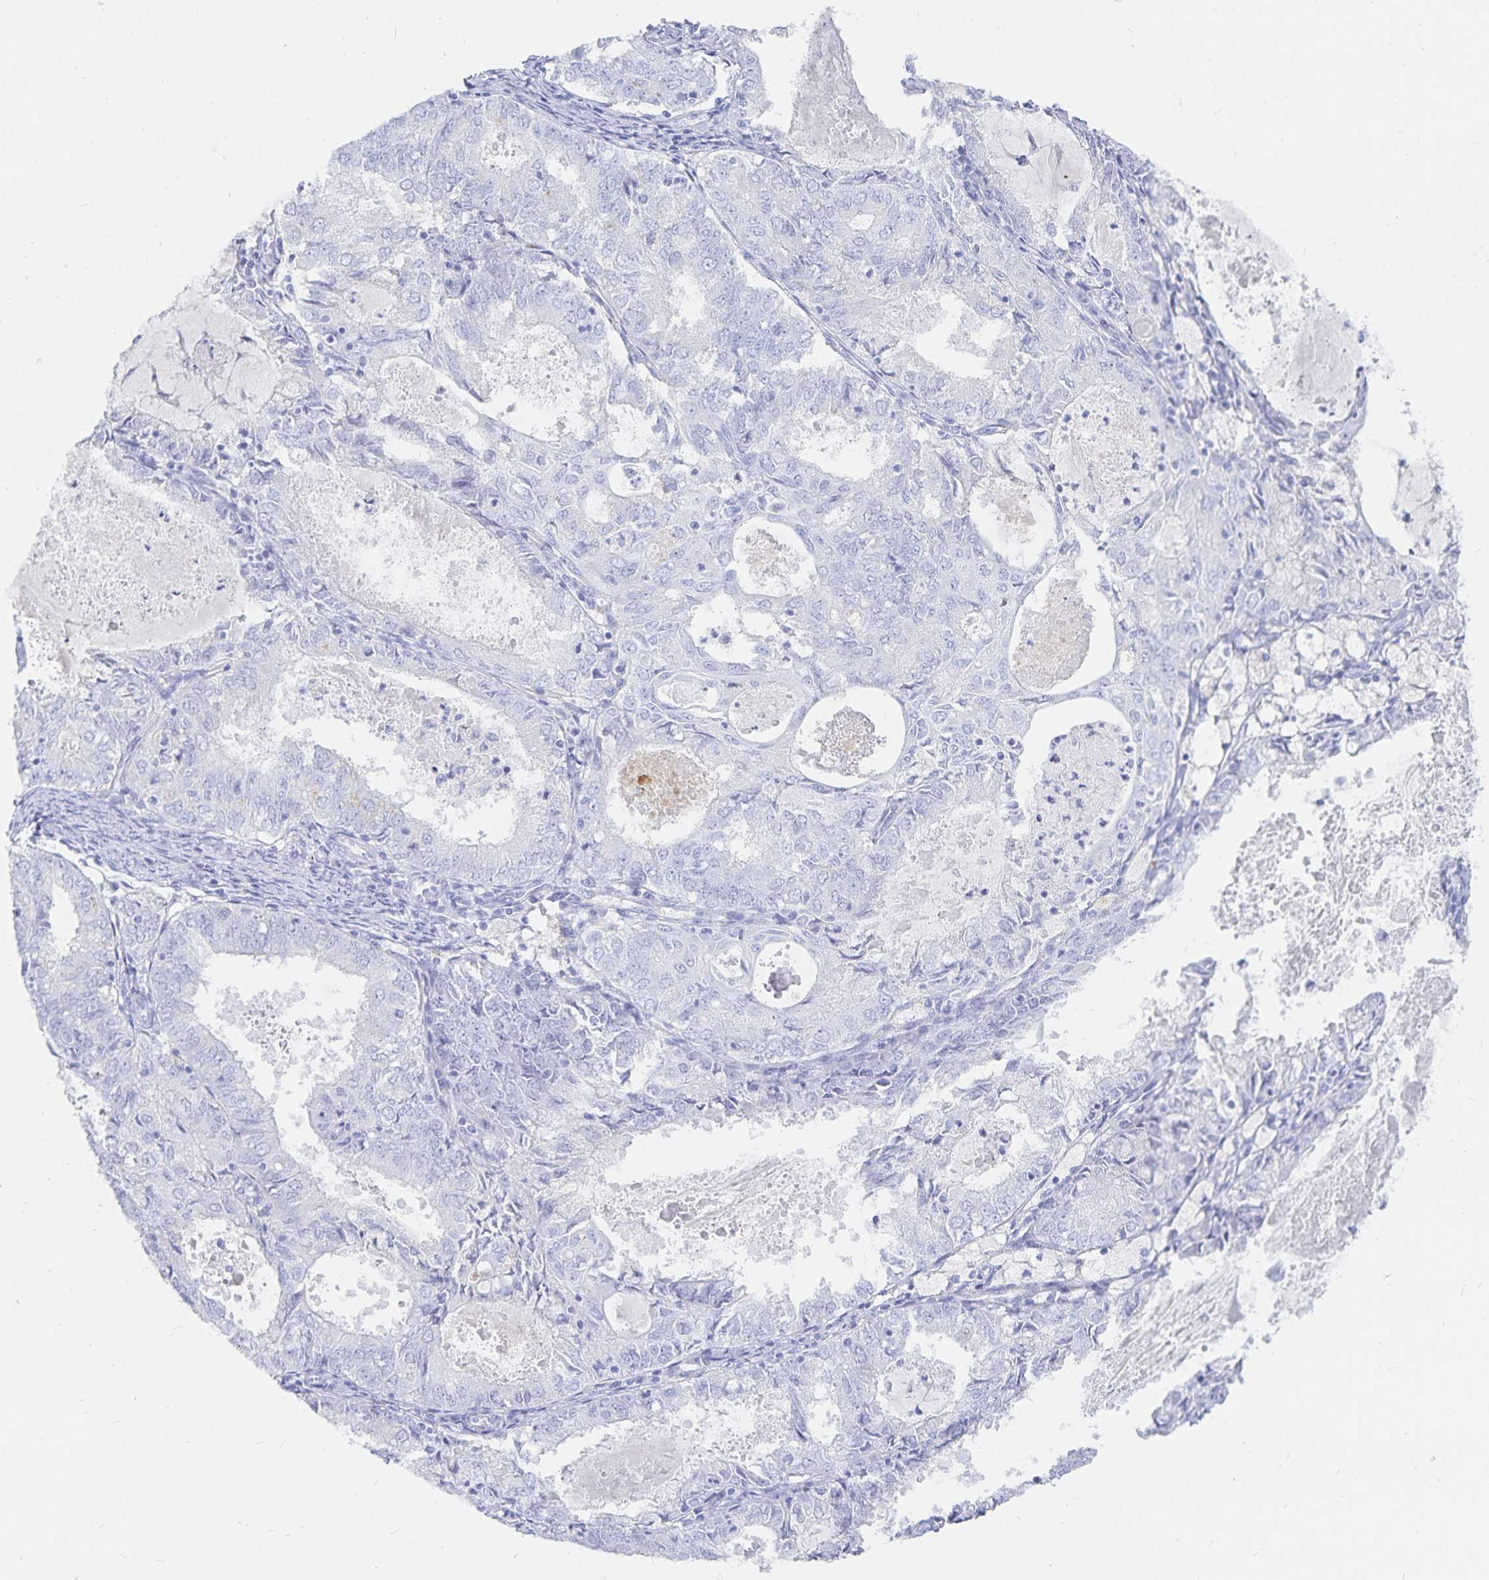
{"staining": {"intensity": "negative", "quantity": "none", "location": "none"}, "tissue": "endometrial cancer", "cell_type": "Tumor cells", "image_type": "cancer", "snomed": [{"axis": "morphology", "description": "Adenocarcinoma, NOS"}, {"axis": "topography", "description": "Endometrium"}], "caption": "A photomicrograph of endometrial adenocarcinoma stained for a protein shows no brown staining in tumor cells.", "gene": "INSL5", "patient": {"sex": "female", "age": 57}}